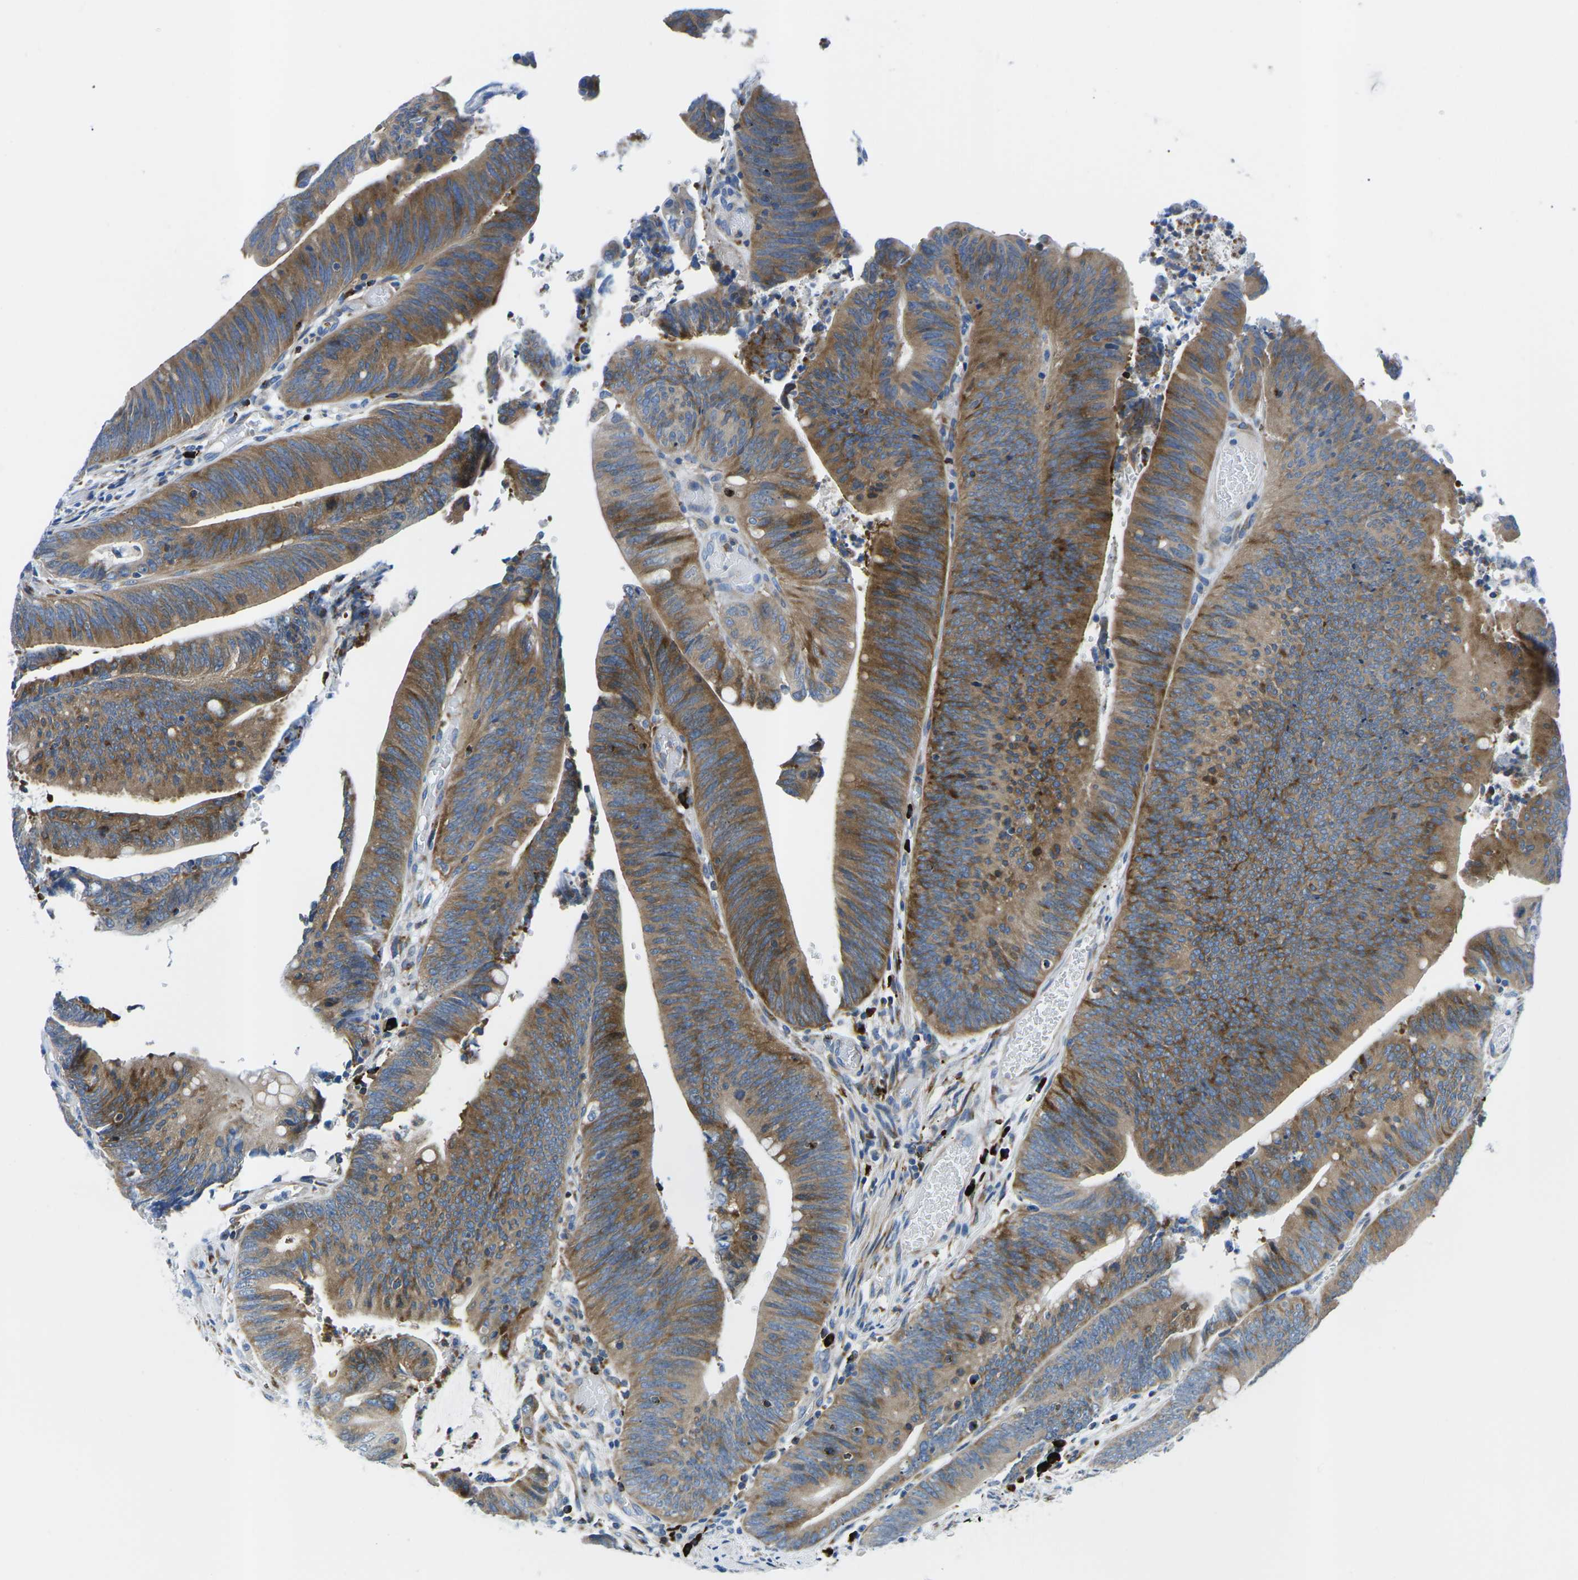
{"staining": {"intensity": "moderate", "quantity": ">75%", "location": "cytoplasmic/membranous"}, "tissue": "colorectal cancer", "cell_type": "Tumor cells", "image_type": "cancer", "snomed": [{"axis": "morphology", "description": "Normal tissue, NOS"}, {"axis": "morphology", "description": "Adenocarcinoma, NOS"}, {"axis": "topography", "description": "Rectum"}], "caption": "Adenocarcinoma (colorectal) stained with immunohistochemistry (IHC) demonstrates moderate cytoplasmic/membranous positivity in approximately >75% of tumor cells.", "gene": "MC4R", "patient": {"sex": "female", "age": 66}}